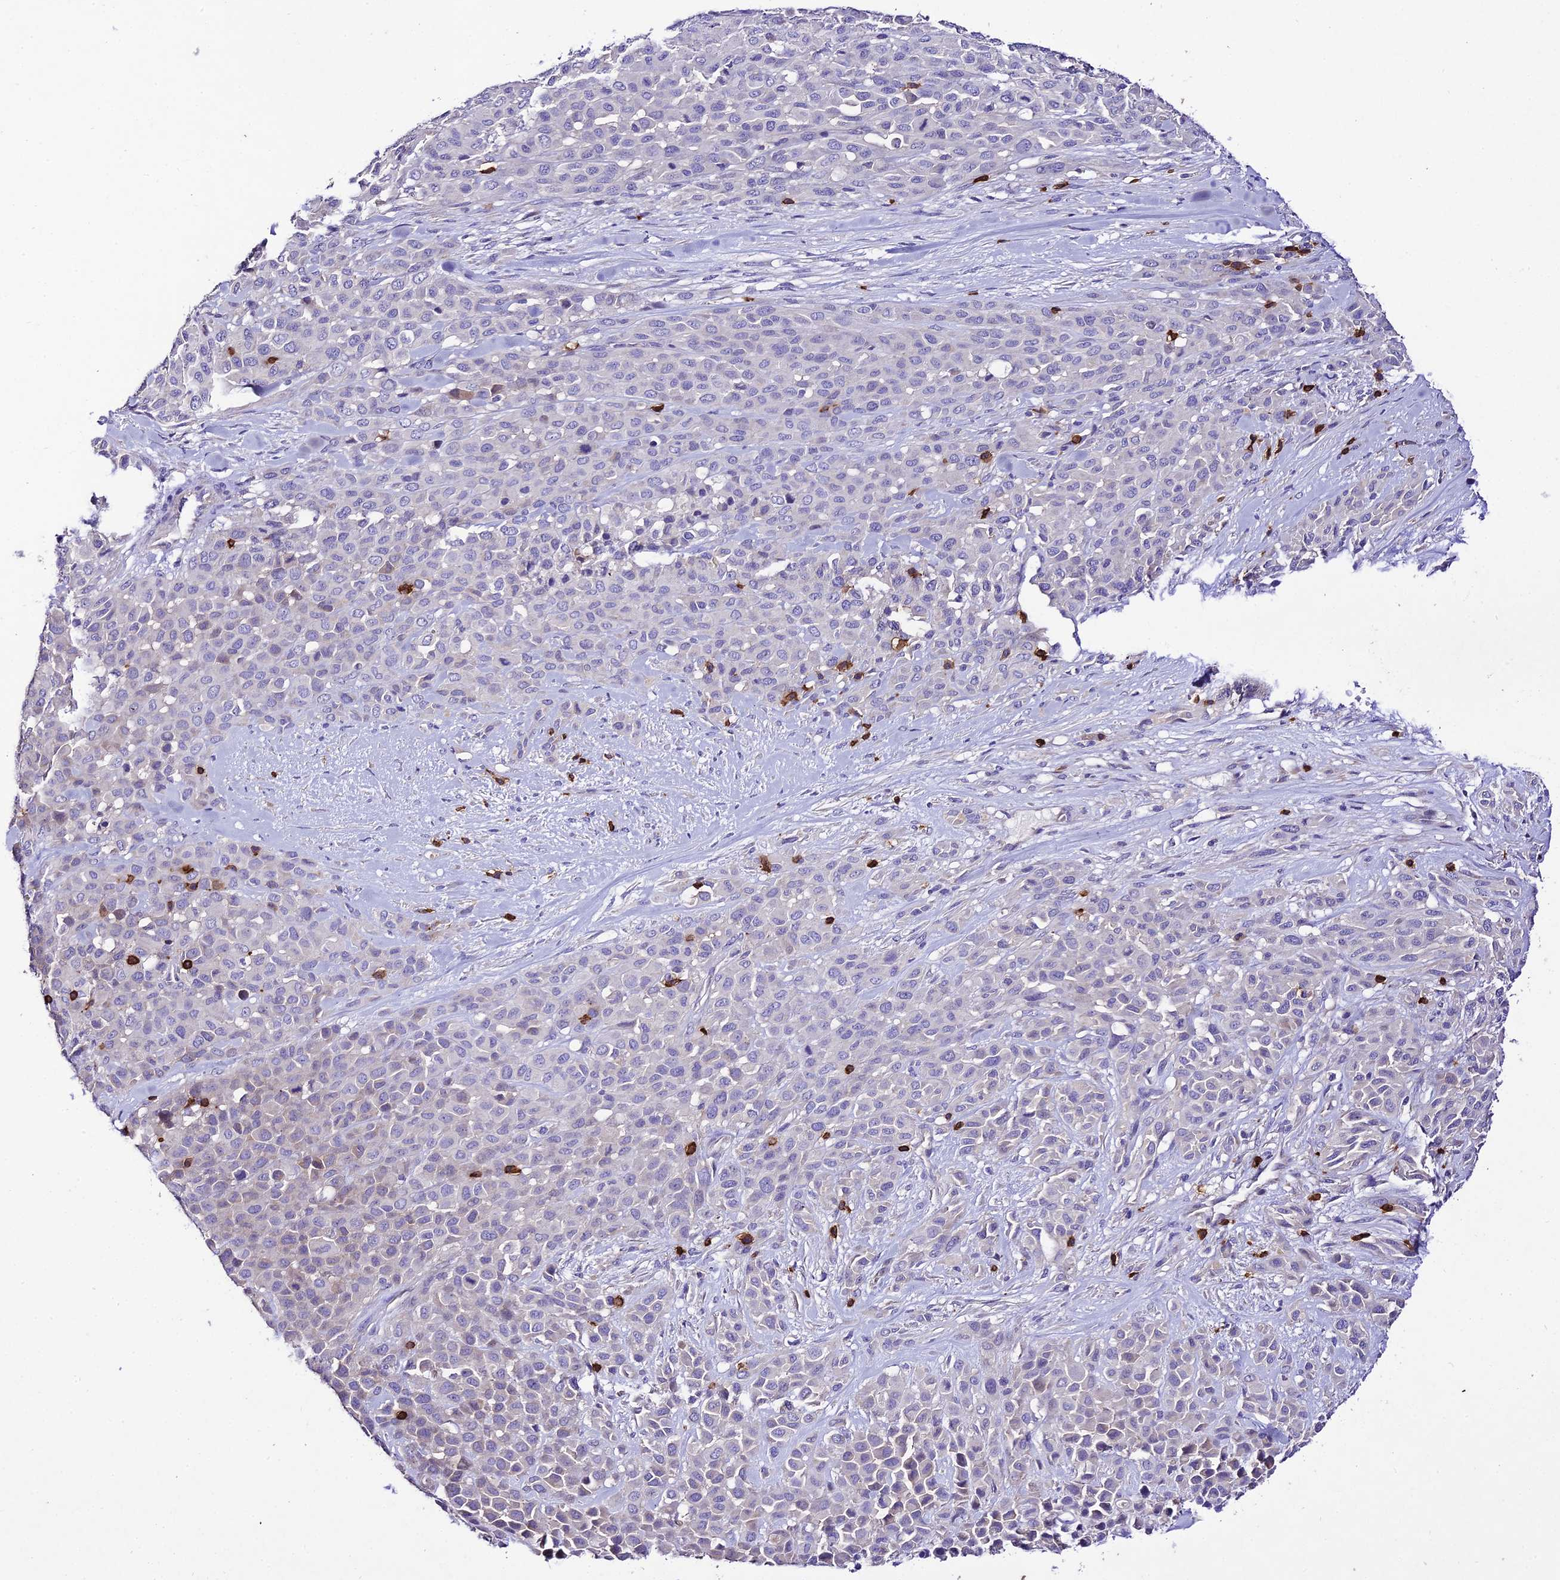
{"staining": {"intensity": "negative", "quantity": "none", "location": "none"}, "tissue": "melanoma", "cell_type": "Tumor cells", "image_type": "cancer", "snomed": [{"axis": "morphology", "description": "Malignant melanoma, Metastatic site"}, {"axis": "topography", "description": "Skin"}], "caption": "Human melanoma stained for a protein using immunohistochemistry (IHC) displays no expression in tumor cells.", "gene": "PTPRCAP", "patient": {"sex": "female", "age": 81}}